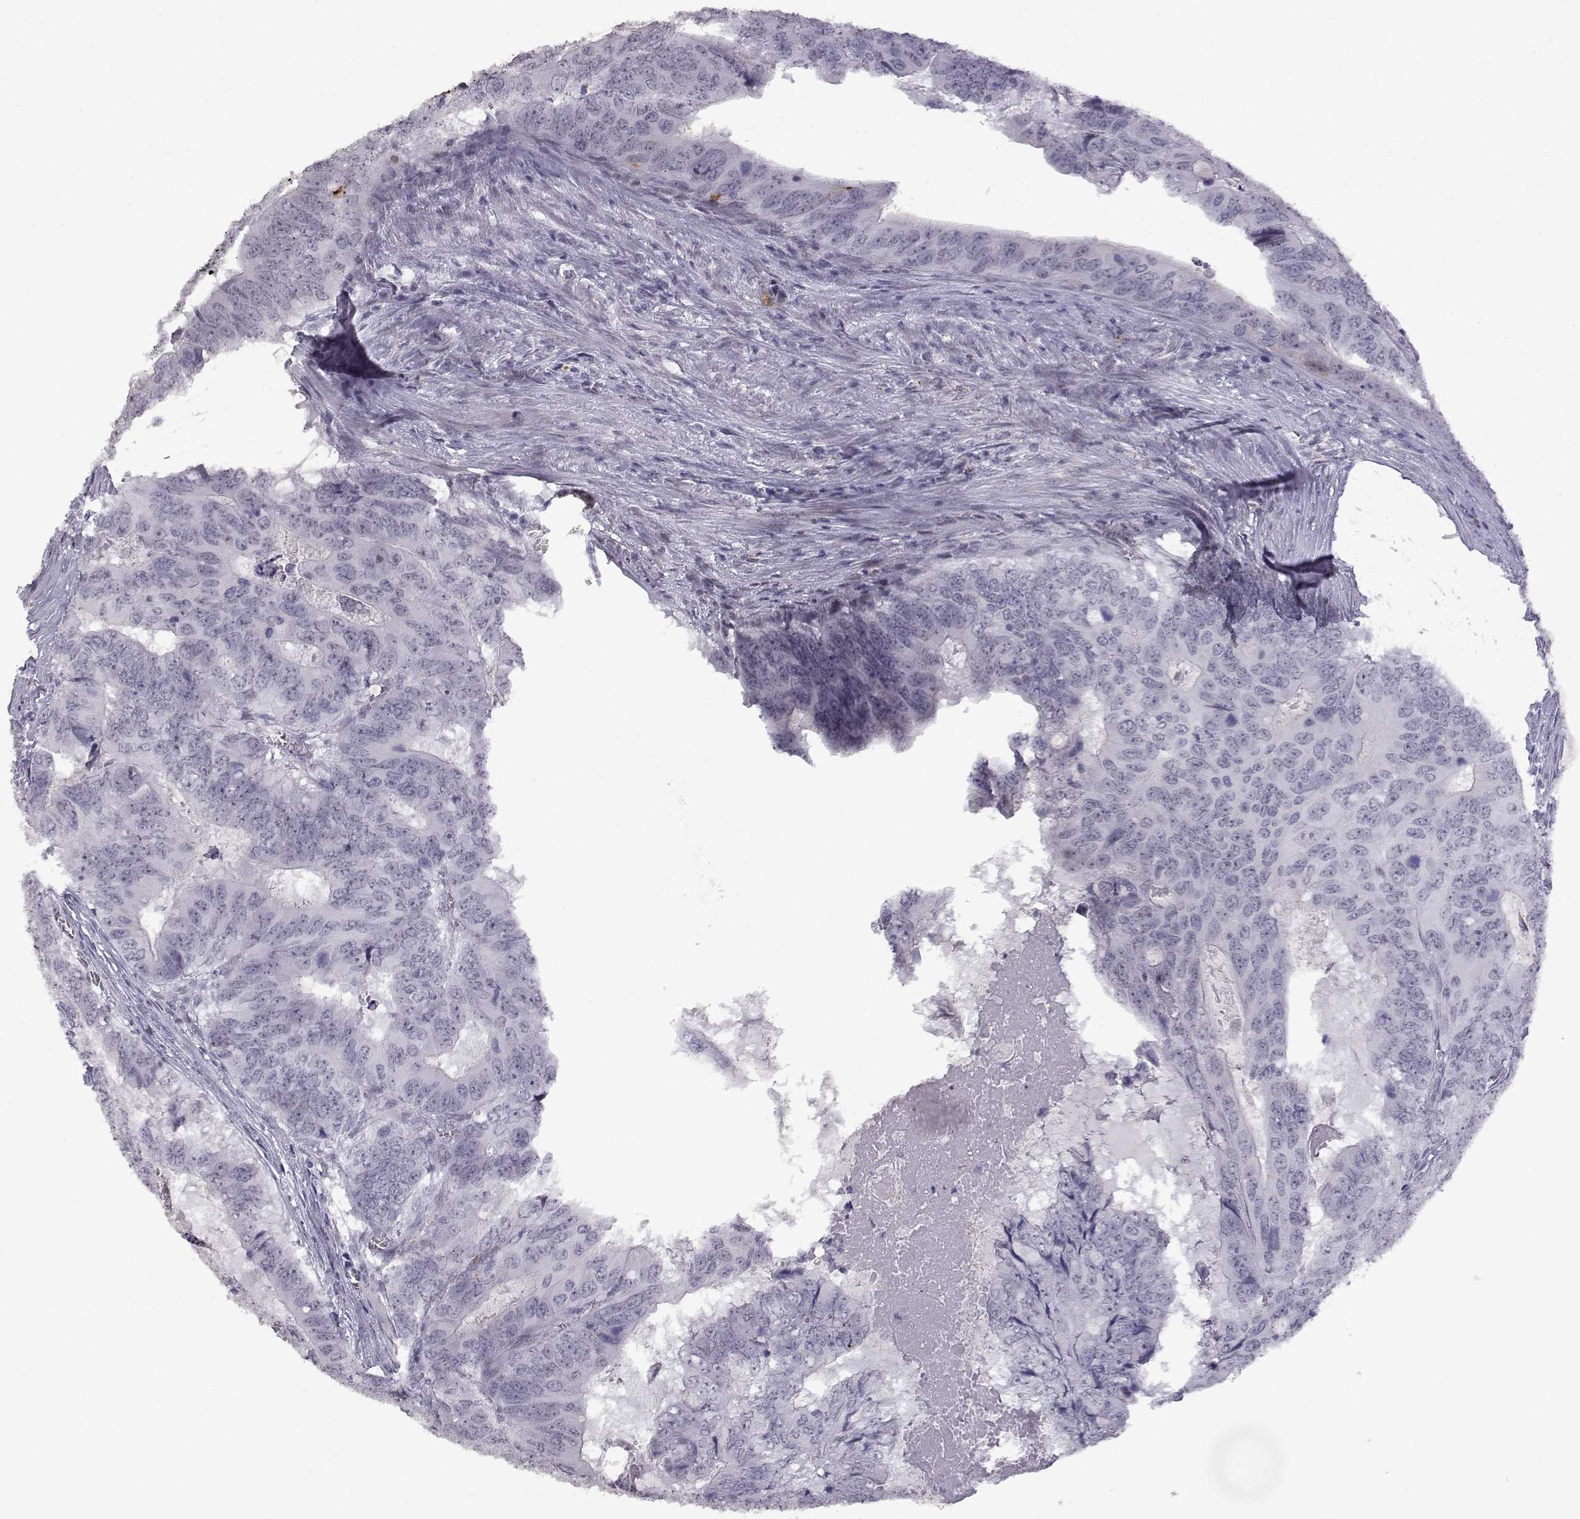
{"staining": {"intensity": "negative", "quantity": "none", "location": "none"}, "tissue": "colorectal cancer", "cell_type": "Tumor cells", "image_type": "cancer", "snomed": [{"axis": "morphology", "description": "Adenocarcinoma, NOS"}, {"axis": "topography", "description": "Colon"}], "caption": "Immunohistochemistry micrograph of adenocarcinoma (colorectal) stained for a protein (brown), which displays no expression in tumor cells.", "gene": "VGF", "patient": {"sex": "male", "age": 79}}